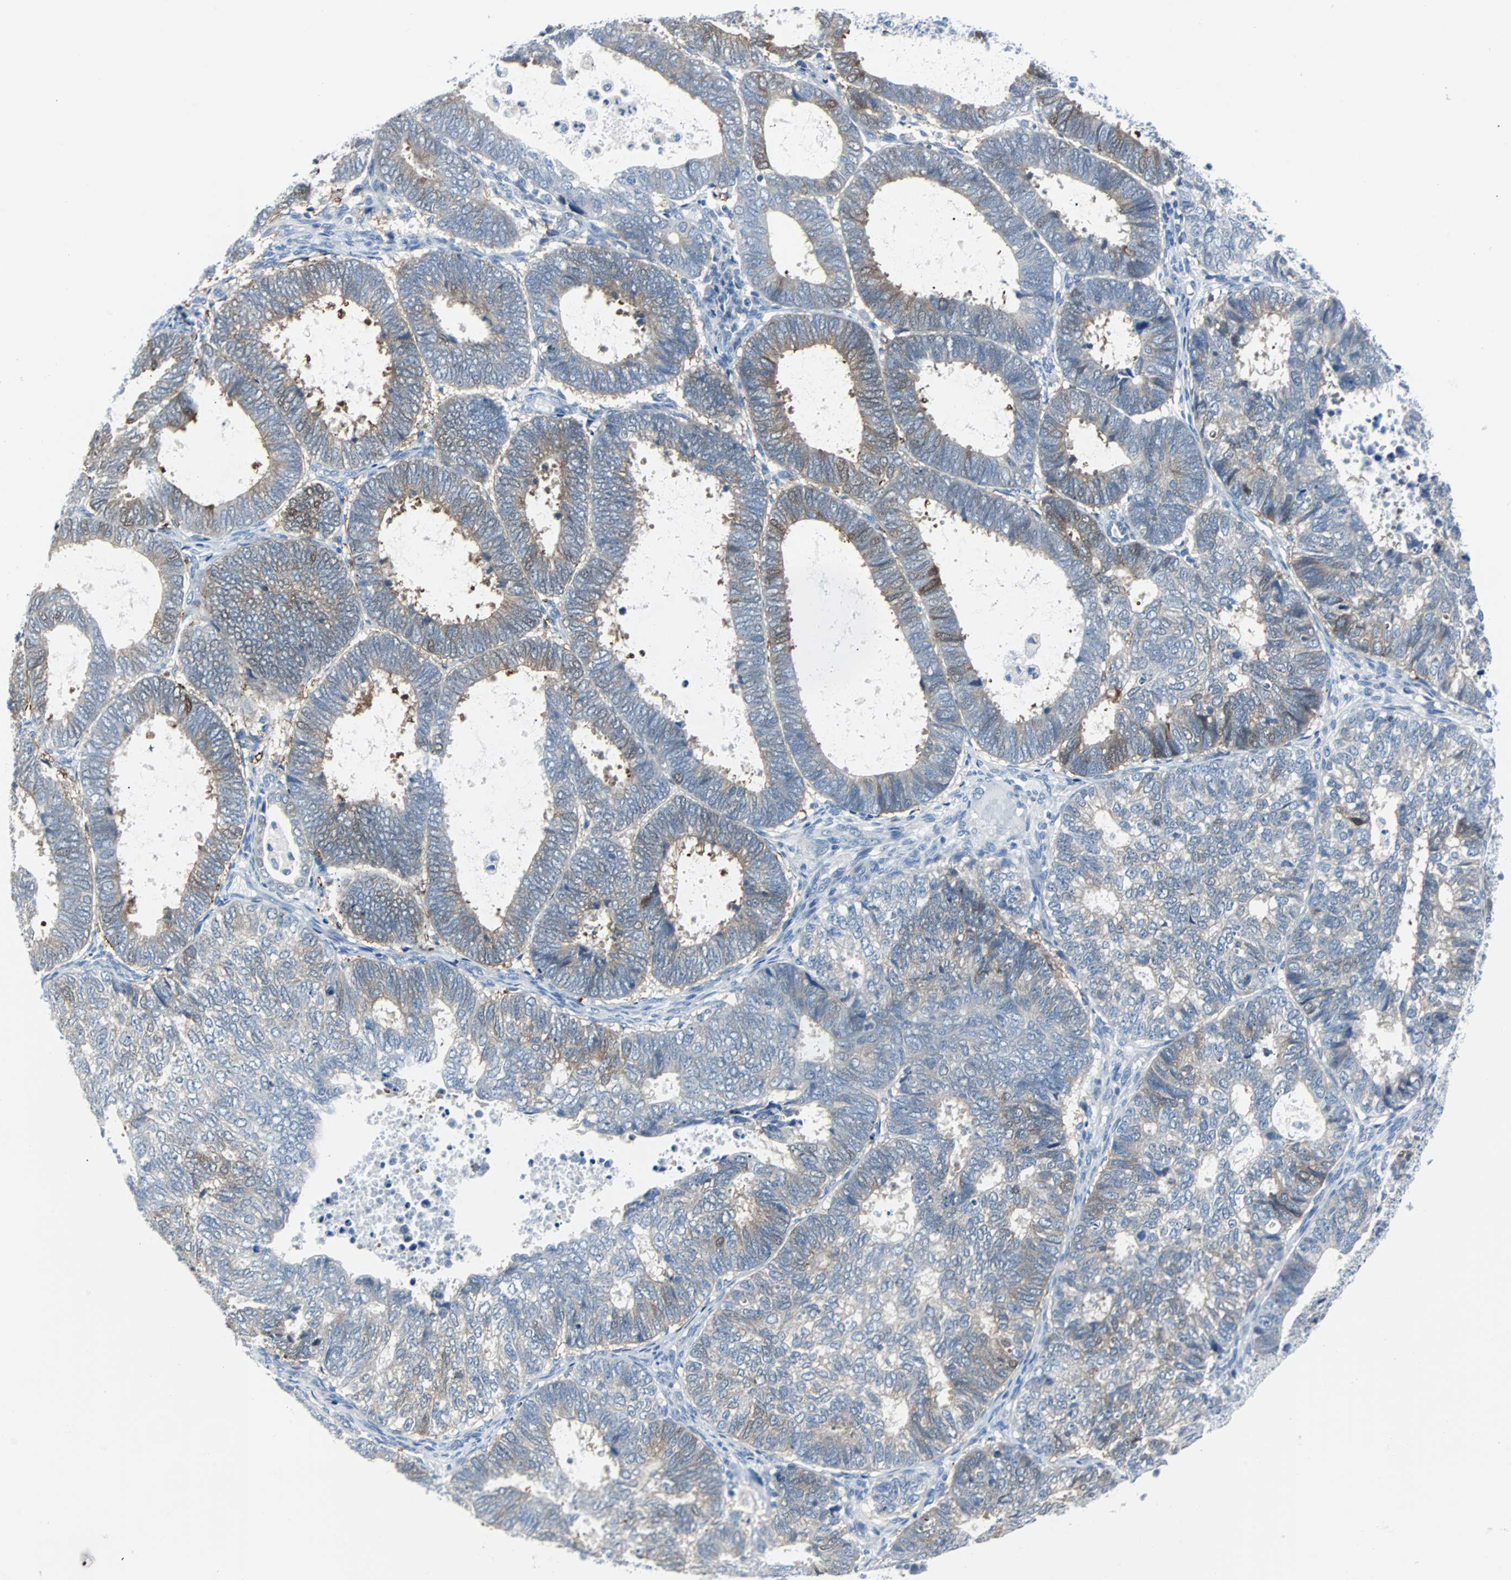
{"staining": {"intensity": "weak", "quantity": "<25%", "location": "cytoplasmic/membranous"}, "tissue": "endometrial cancer", "cell_type": "Tumor cells", "image_type": "cancer", "snomed": [{"axis": "morphology", "description": "Adenocarcinoma, NOS"}, {"axis": "topography", "description": "Uterus"}], "caption": "DAB (3,3'-diaminobenzidine) immunohistochemical staining of endometrial adenocarcinoma exhibits no significant staining in tumor cells.", "gene": "RASA1", "patient": {"sex": "female", "age": 60}}